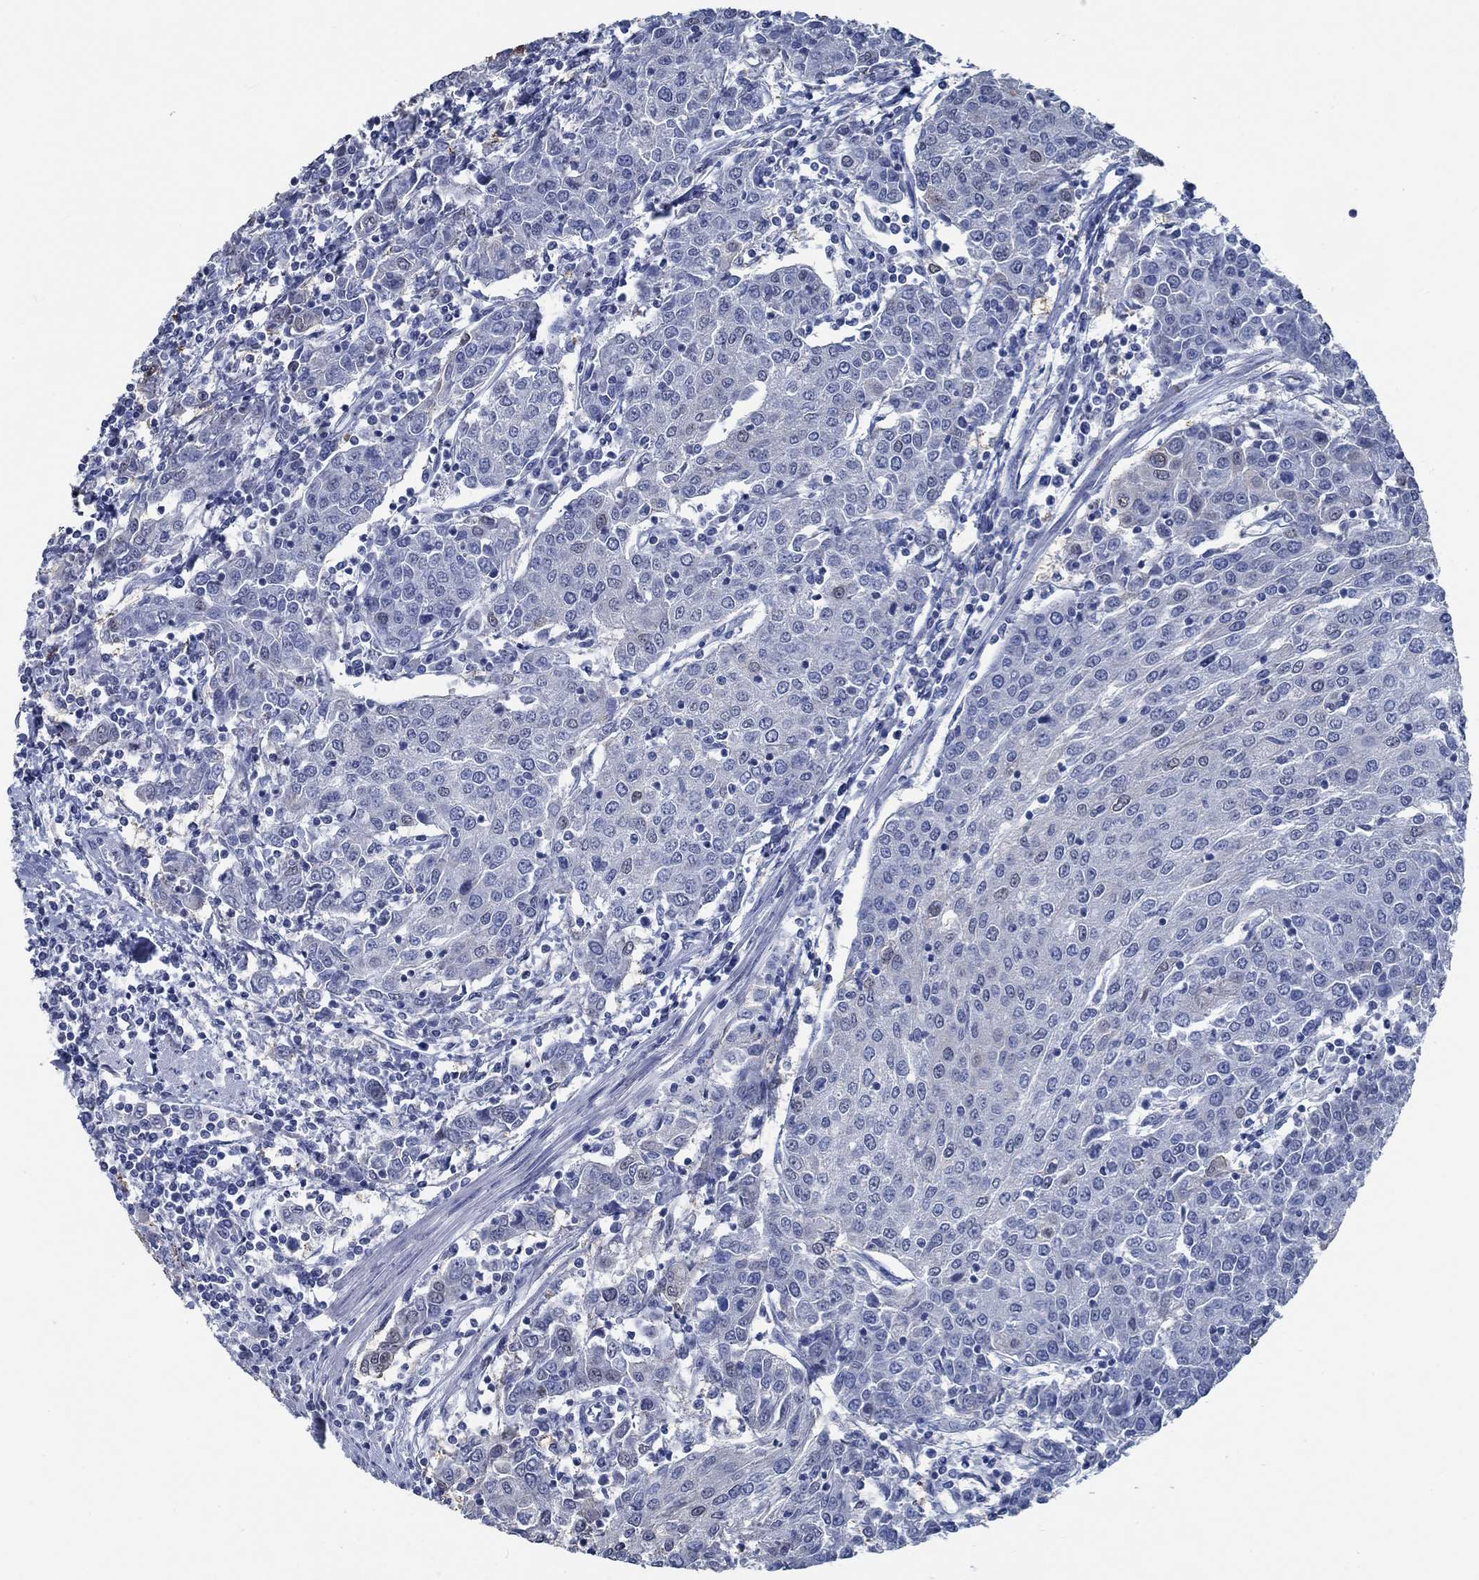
{"staining": {"intensity": "negative", "quantity": "none", "location": "none"}, "tissue": "urothelial cancer", "cell_type": "Tumor cells", "image_type": "cancer", "snomed": [{"axis": "morphology", "description": "Urothelial carcinoma, High grade"}, {"axis": "topography", "description": "Urinary bladder"}], "caption": "High power microscopy micrograph of an immunohistochemistry image of high-grade urothelial carcinoma, revealing no significant staining in tumor cells.", "gene": "OBSCN", "patient": {"sex": "female", "age": 85}}